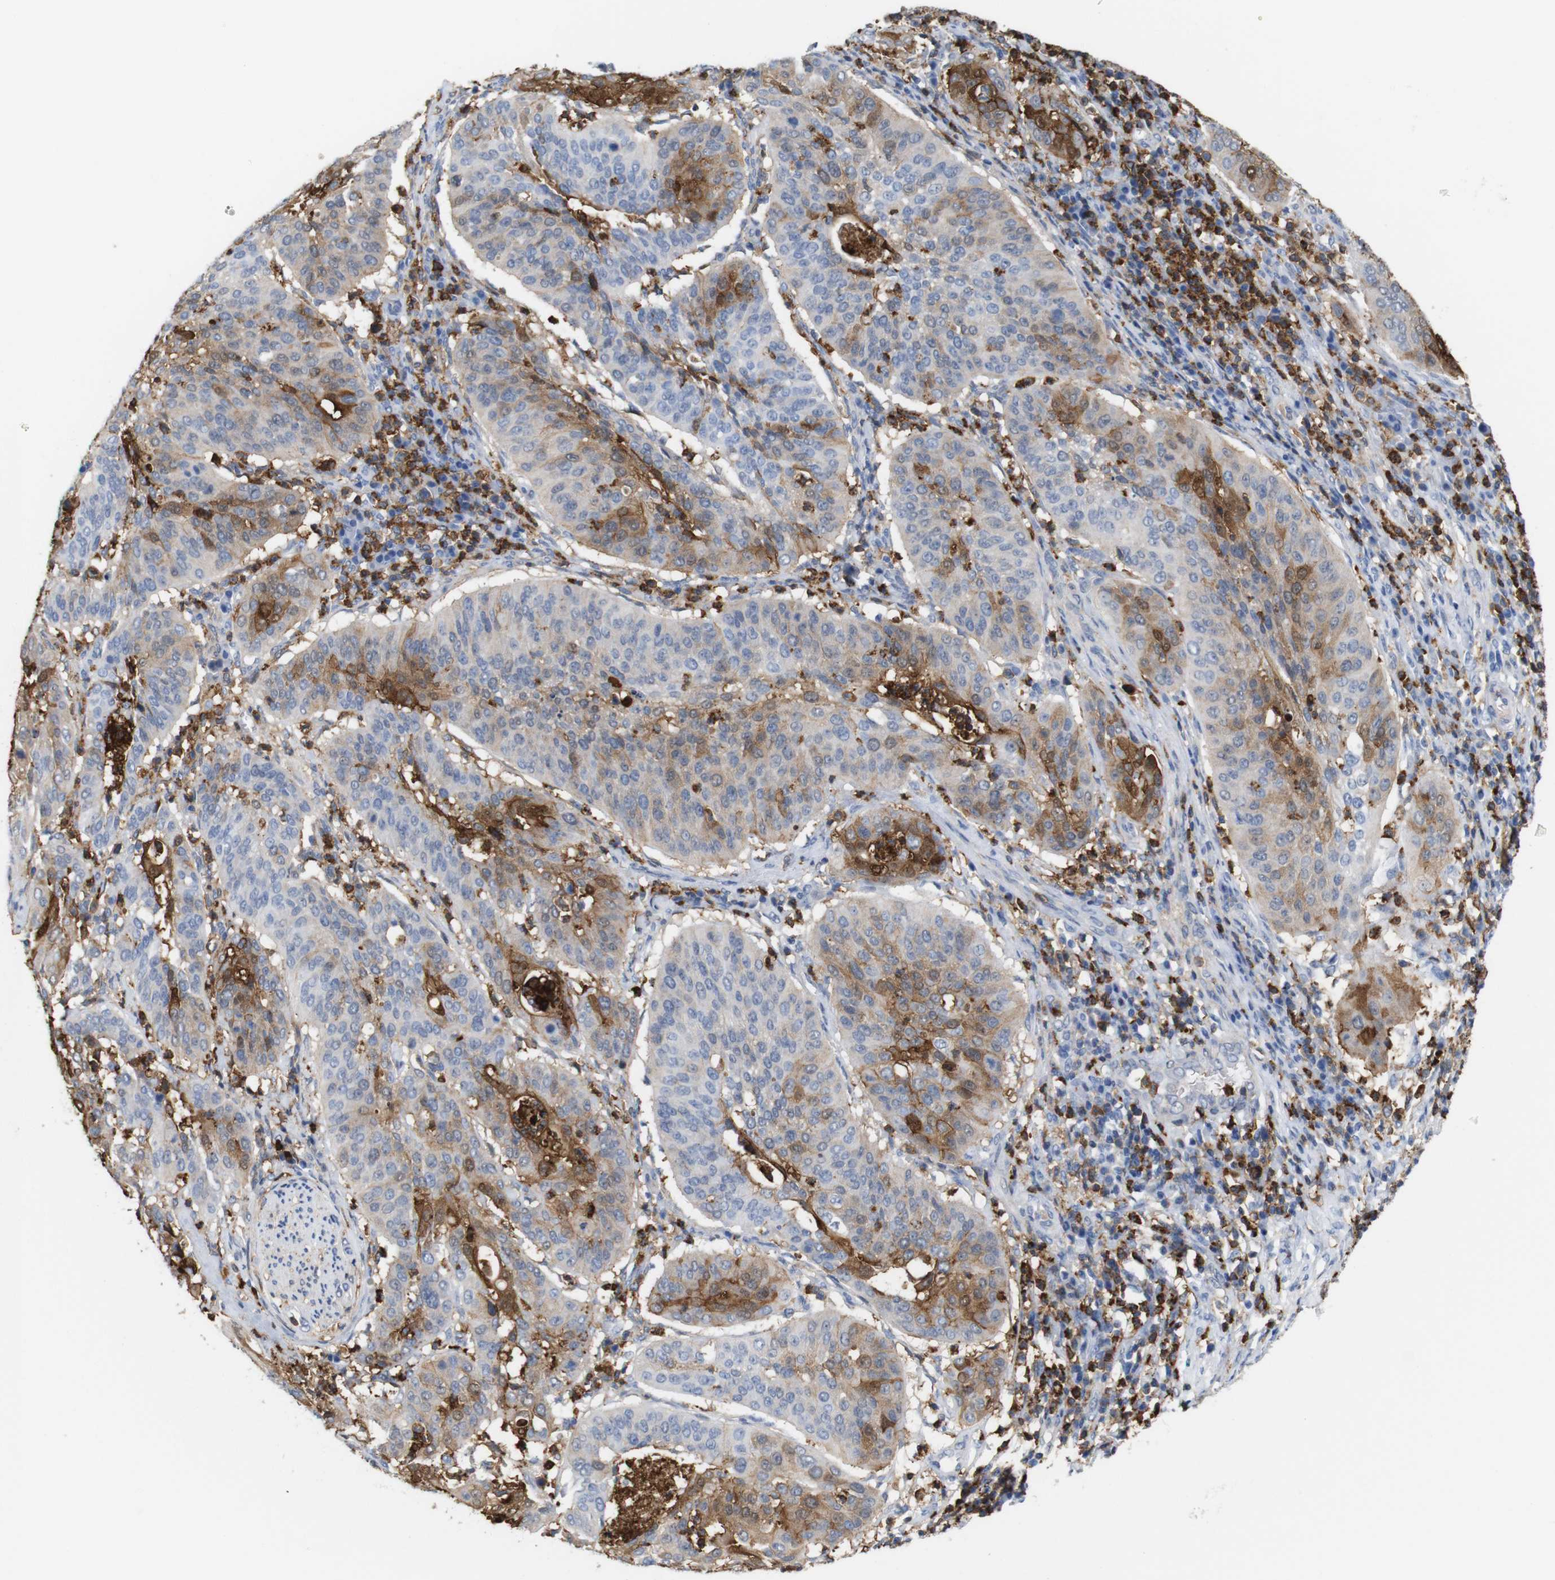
{"staining": {"intensity": "moderate", "quantity": "25%-75%", "location": "cytoplasmic/membranous"}, "tissue": "cervical cancer", "cell_type": "Tumor cells", "image_type": "cancer", "snomed": [{"axis": "morphology", "description": "Normal tissue, NOS"}, {"axis": "morphology", "description": "Squamous cell carcinoma, NOS"}, {"axis": "topography", "description": "Cervix"}], "caption": "Protein expression analysis of human cervical cancer reveals moderate cytoplasmic/membranous positivity in approximately 25%-75% of tumor cells. (DAB (3,3'-diaminobenzidine) = brown stain, brightfield microscopy at high magnification).", "gene": "ANXA1", "patient": {"sex": "female", "age": 39}}